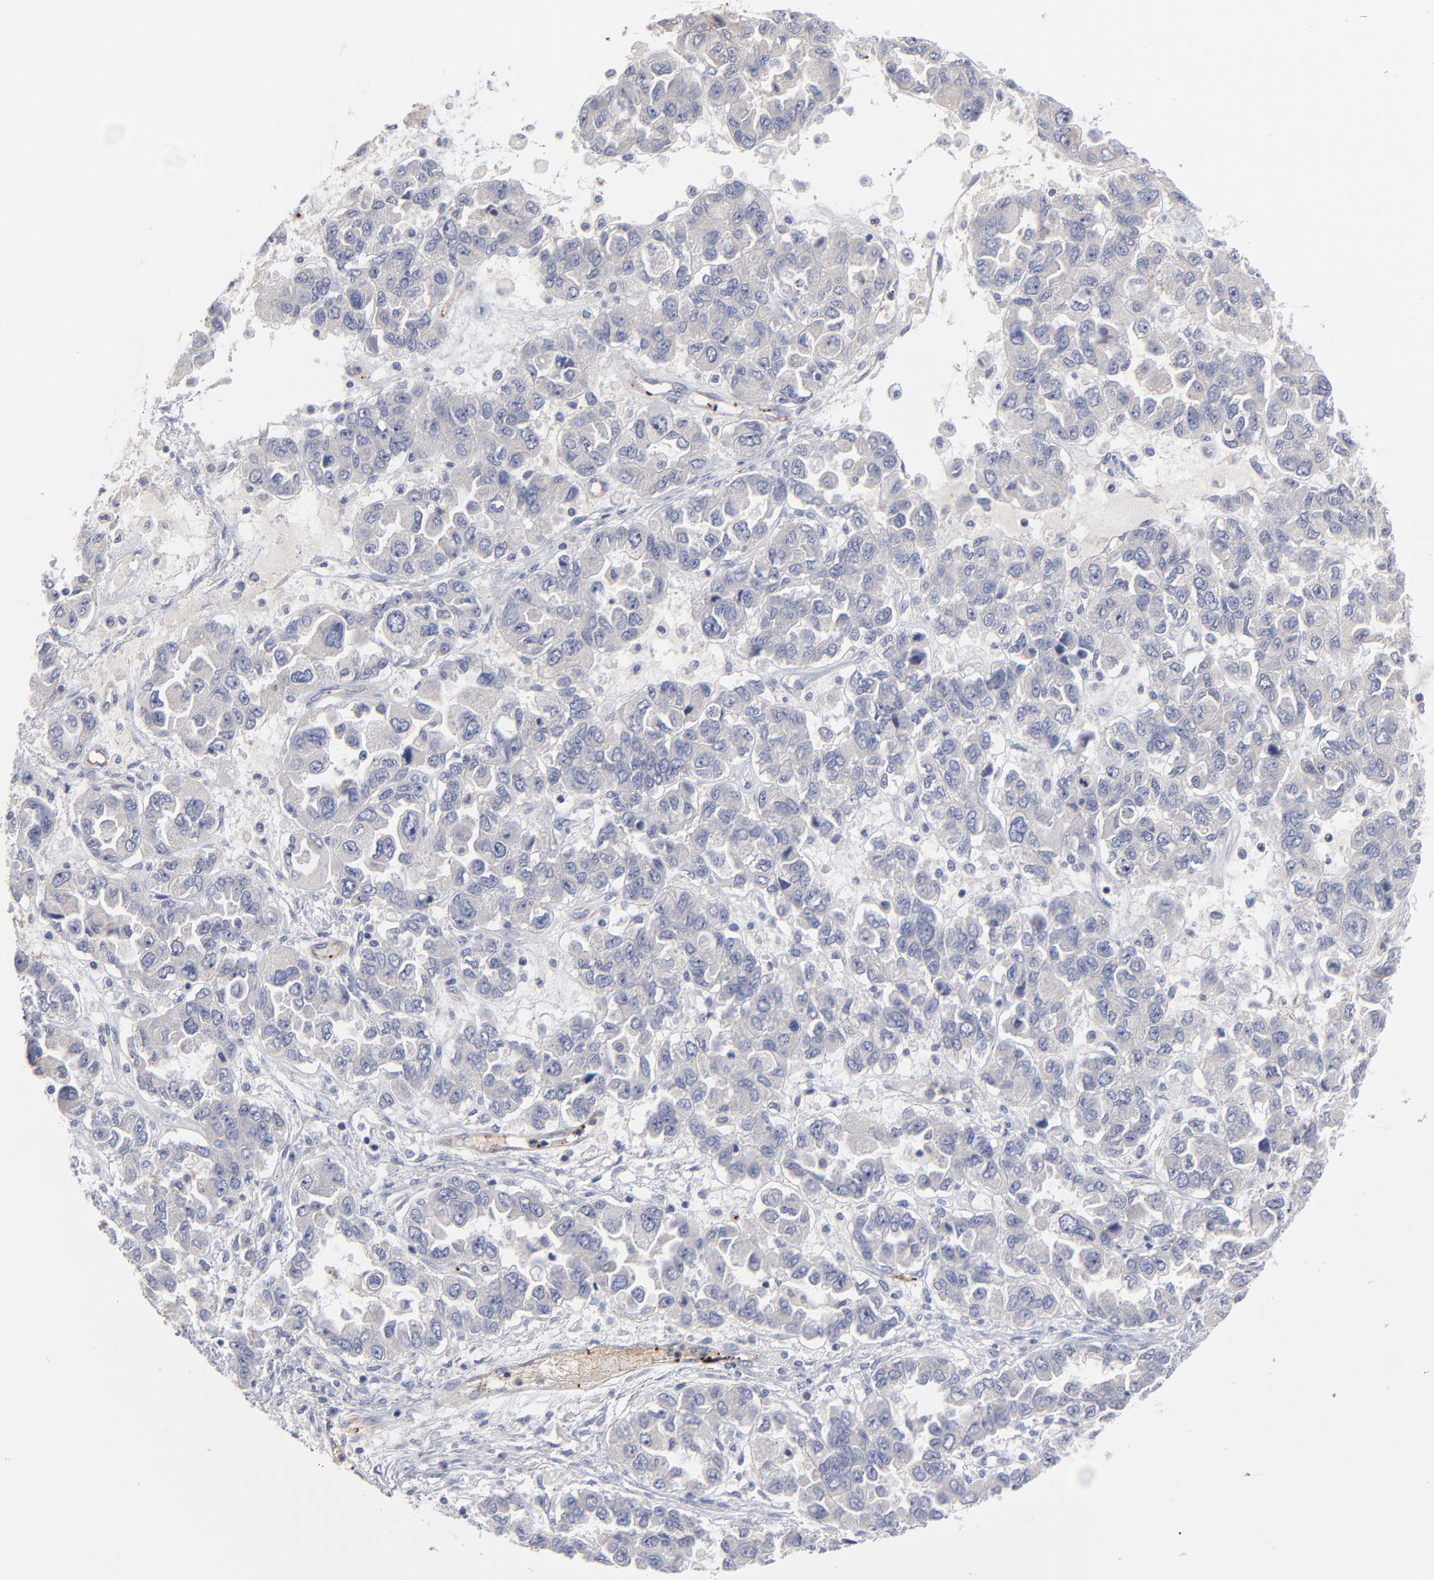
{"staining": {"intensity": "negative", "quantity": "none", "location": "none"}, "tissue": "ovarian cancer", "cell_type": "Tumor cells", "image_type": "cancer", "snomed": [{"axis": "morphology", "description": "Cystadenocarcinoma, serous, NOS"}, {"axis": "topography", "description": "Ovary"}], "caption": "Immunohistochemistry of serous cystadenocarcinoma (ovarian) reveals no expression in tumor cells.", "gene": "CCR3", "patient": {"sex": "female", "age": 84}}